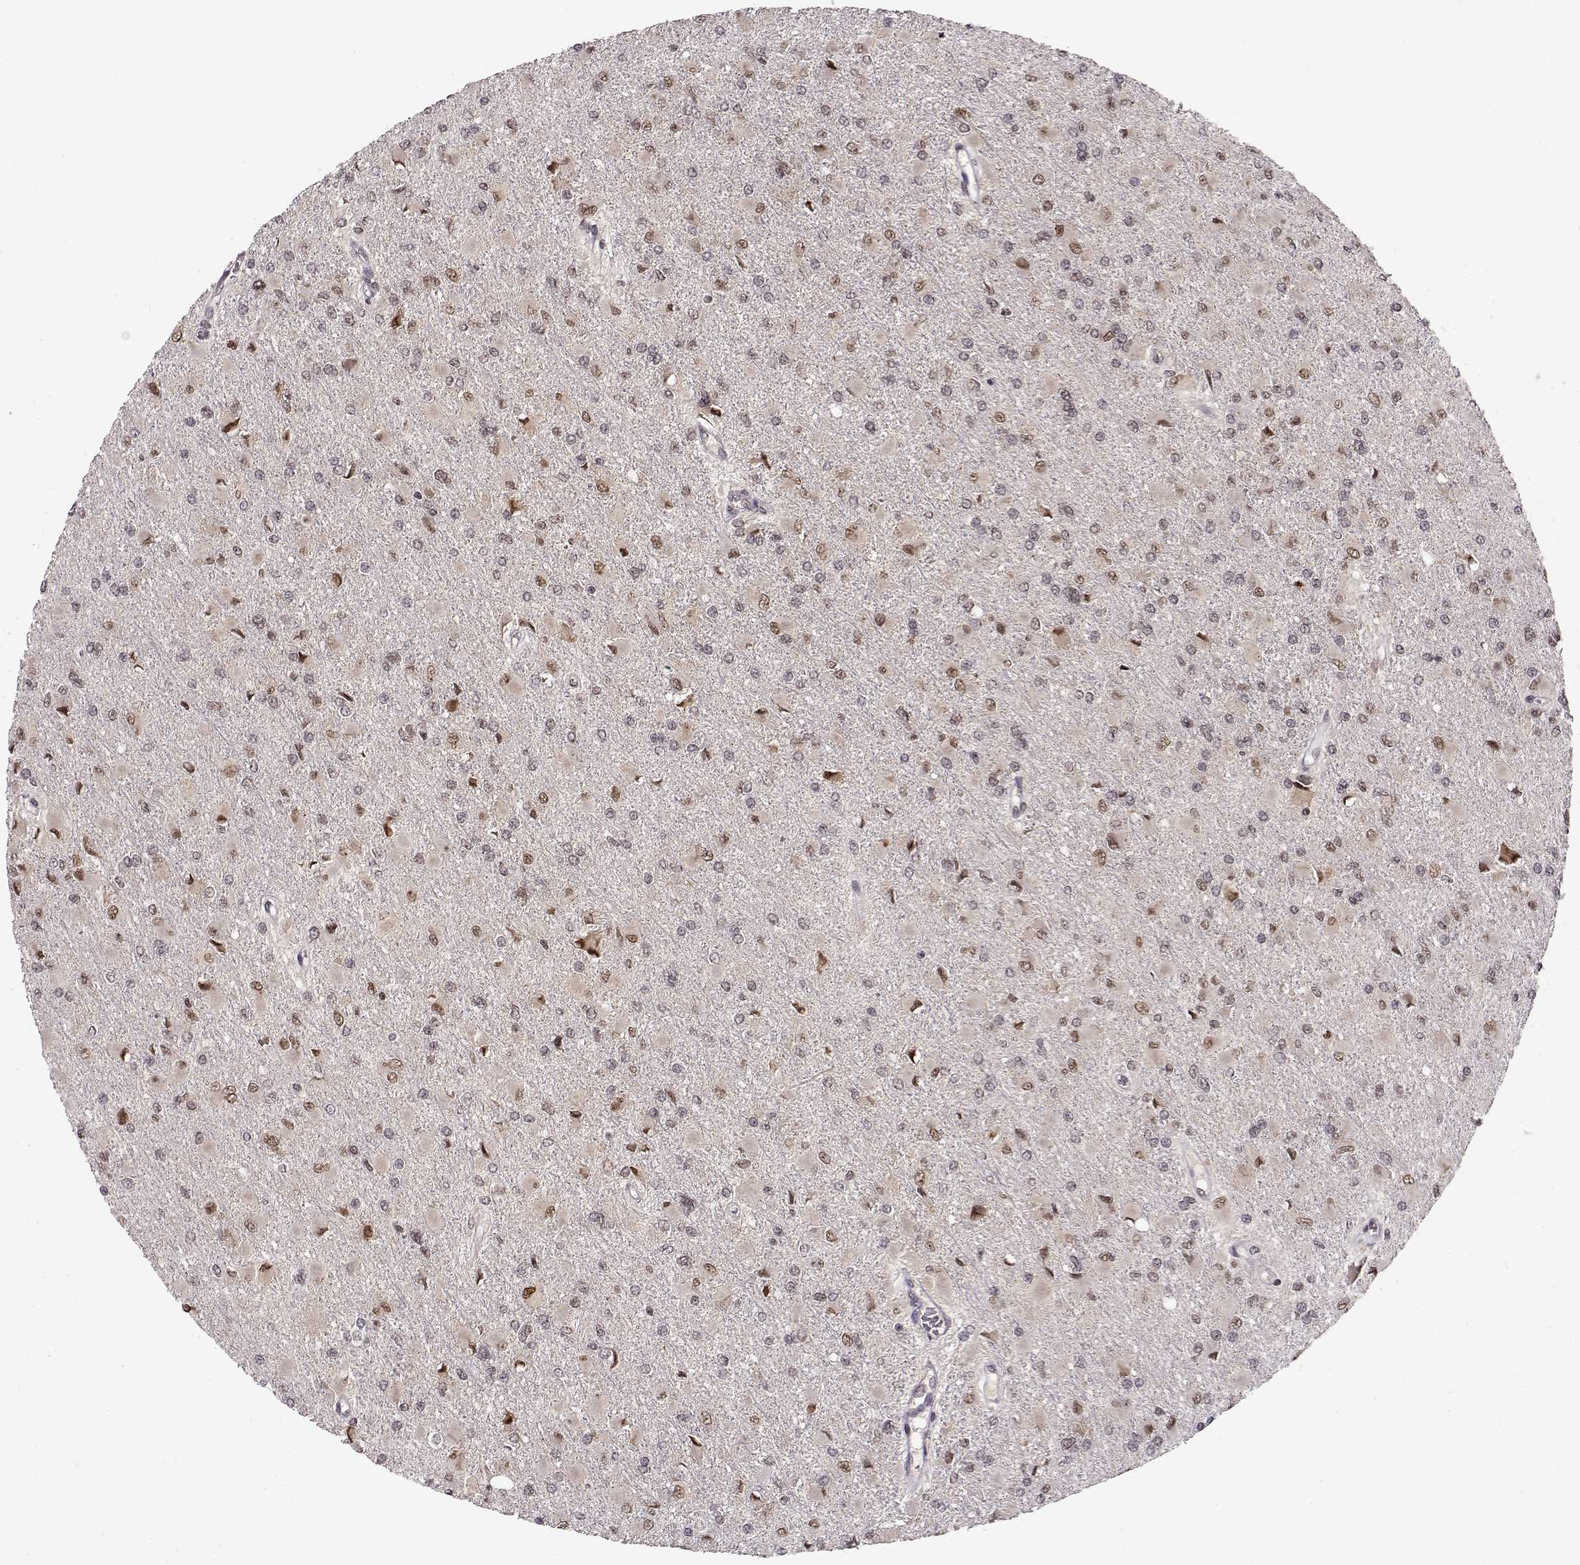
{"staining": {"intensity": "weak", "quantity": "25%-75%", "location": "nuclear"}, "tissue": "glioma", "cell_type": "Tumor cells", "image_type": "cancer", "snomed": [{"axis": "morphology", "description": "Glioma, malignant, High grade"}, {"axis": "topography", "description": "Cerebral cortex"}], "caption": "About 25%-75% of tumor cells in malignant glioma (high-grade) exhibit weak nuclear protein expression as visualized by brown immunohistochemical staining.", "gene": "CSNK2A1", "patient": {"sex": "female", "age": 36}}